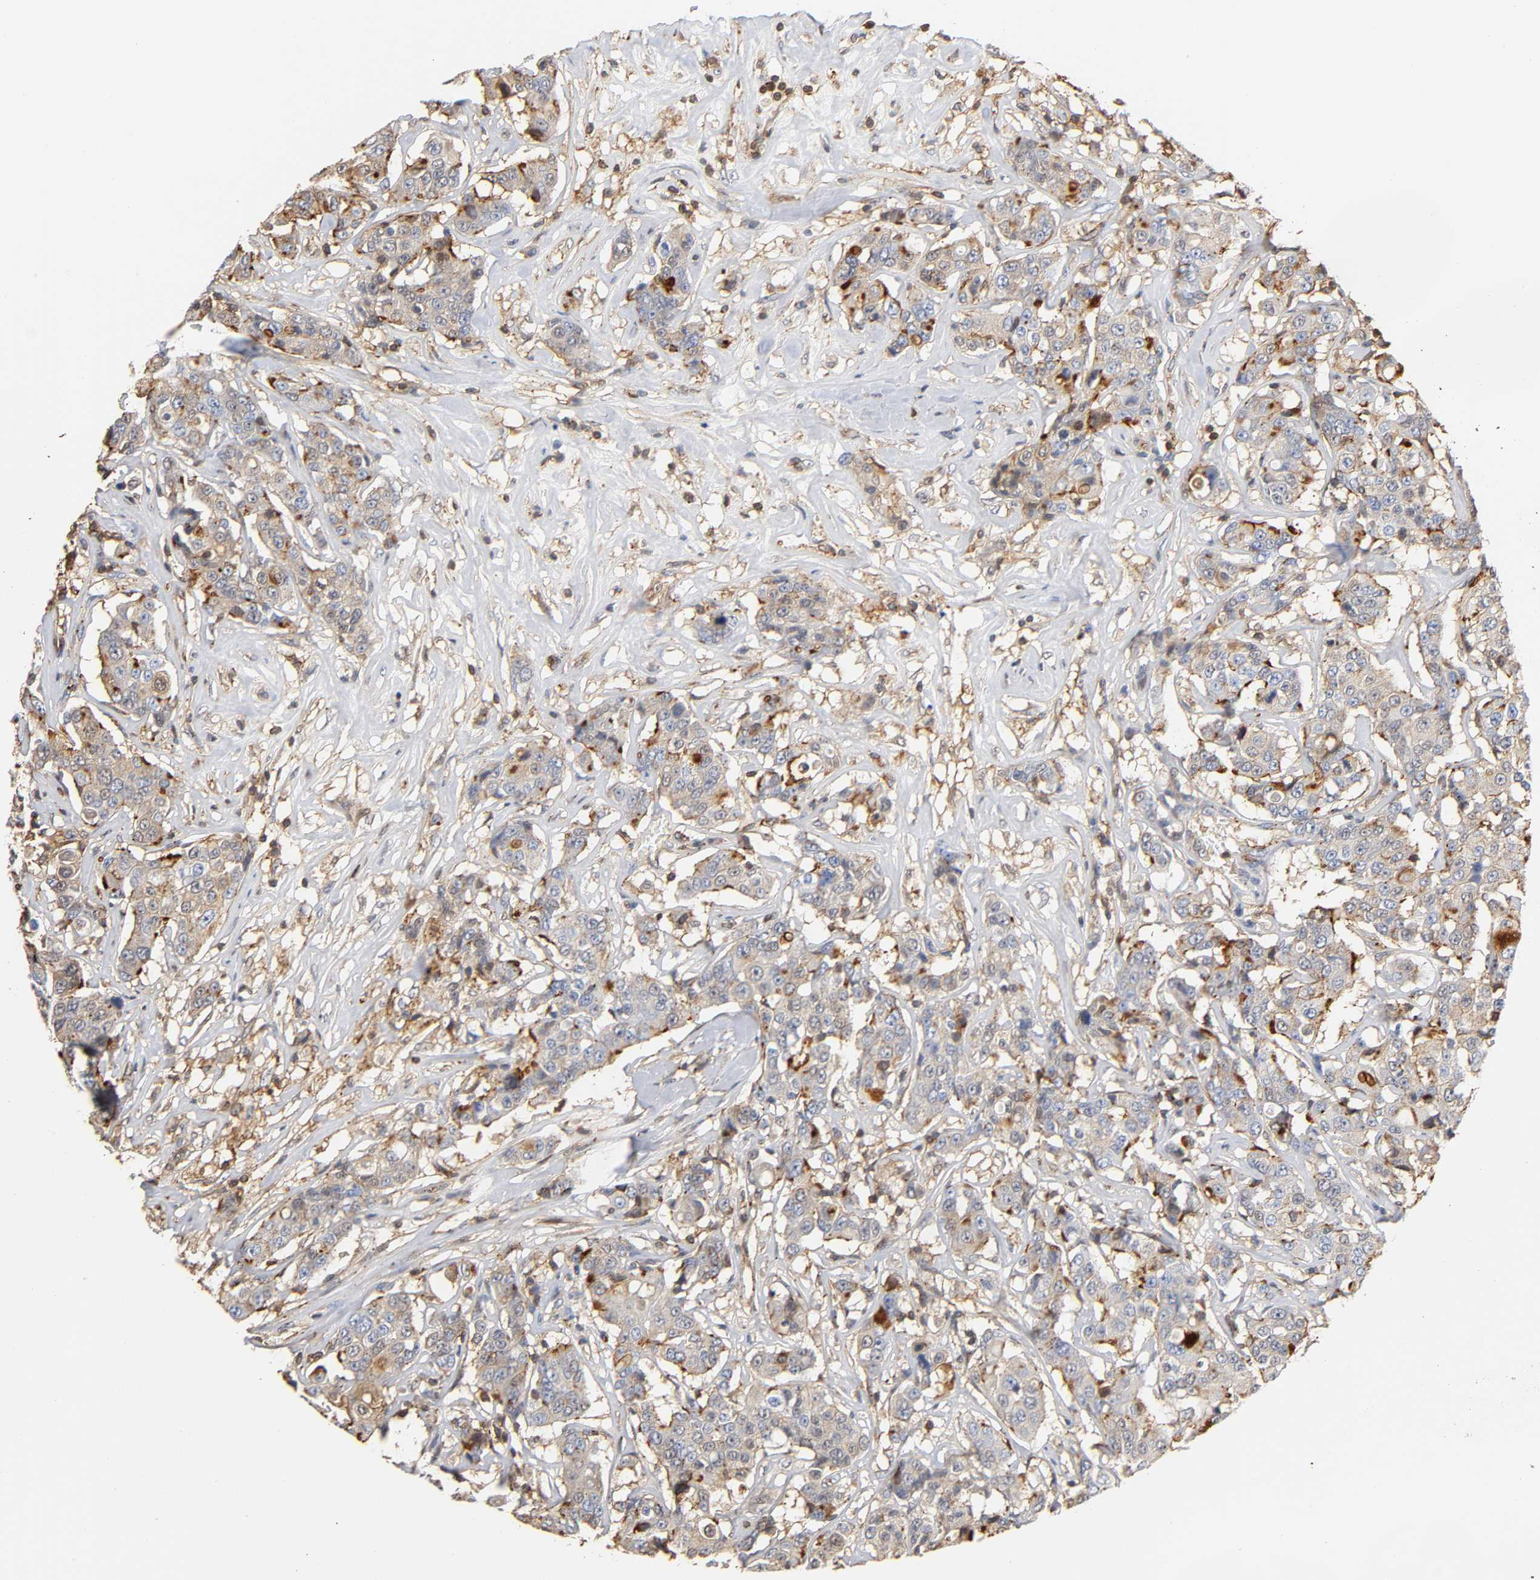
{"staining": {"intensity": "weak", "quantity": "<25%", "location": "cytoplasmic/membranous"}, "tissue": "breast cancer", "cell_type": "Tumor cells", "image_type": "cancer", "snomed": [{"axis": "morphology", "description": "Duct carcinoma"}, {"axis": "topography", "description": "Breast"}], "caption": "Histopathology image shows no protein expression in tumor cells of breast cancer tissue.", "gene": "ANXA11", "patient": {"sex": "female", "age": 27}}